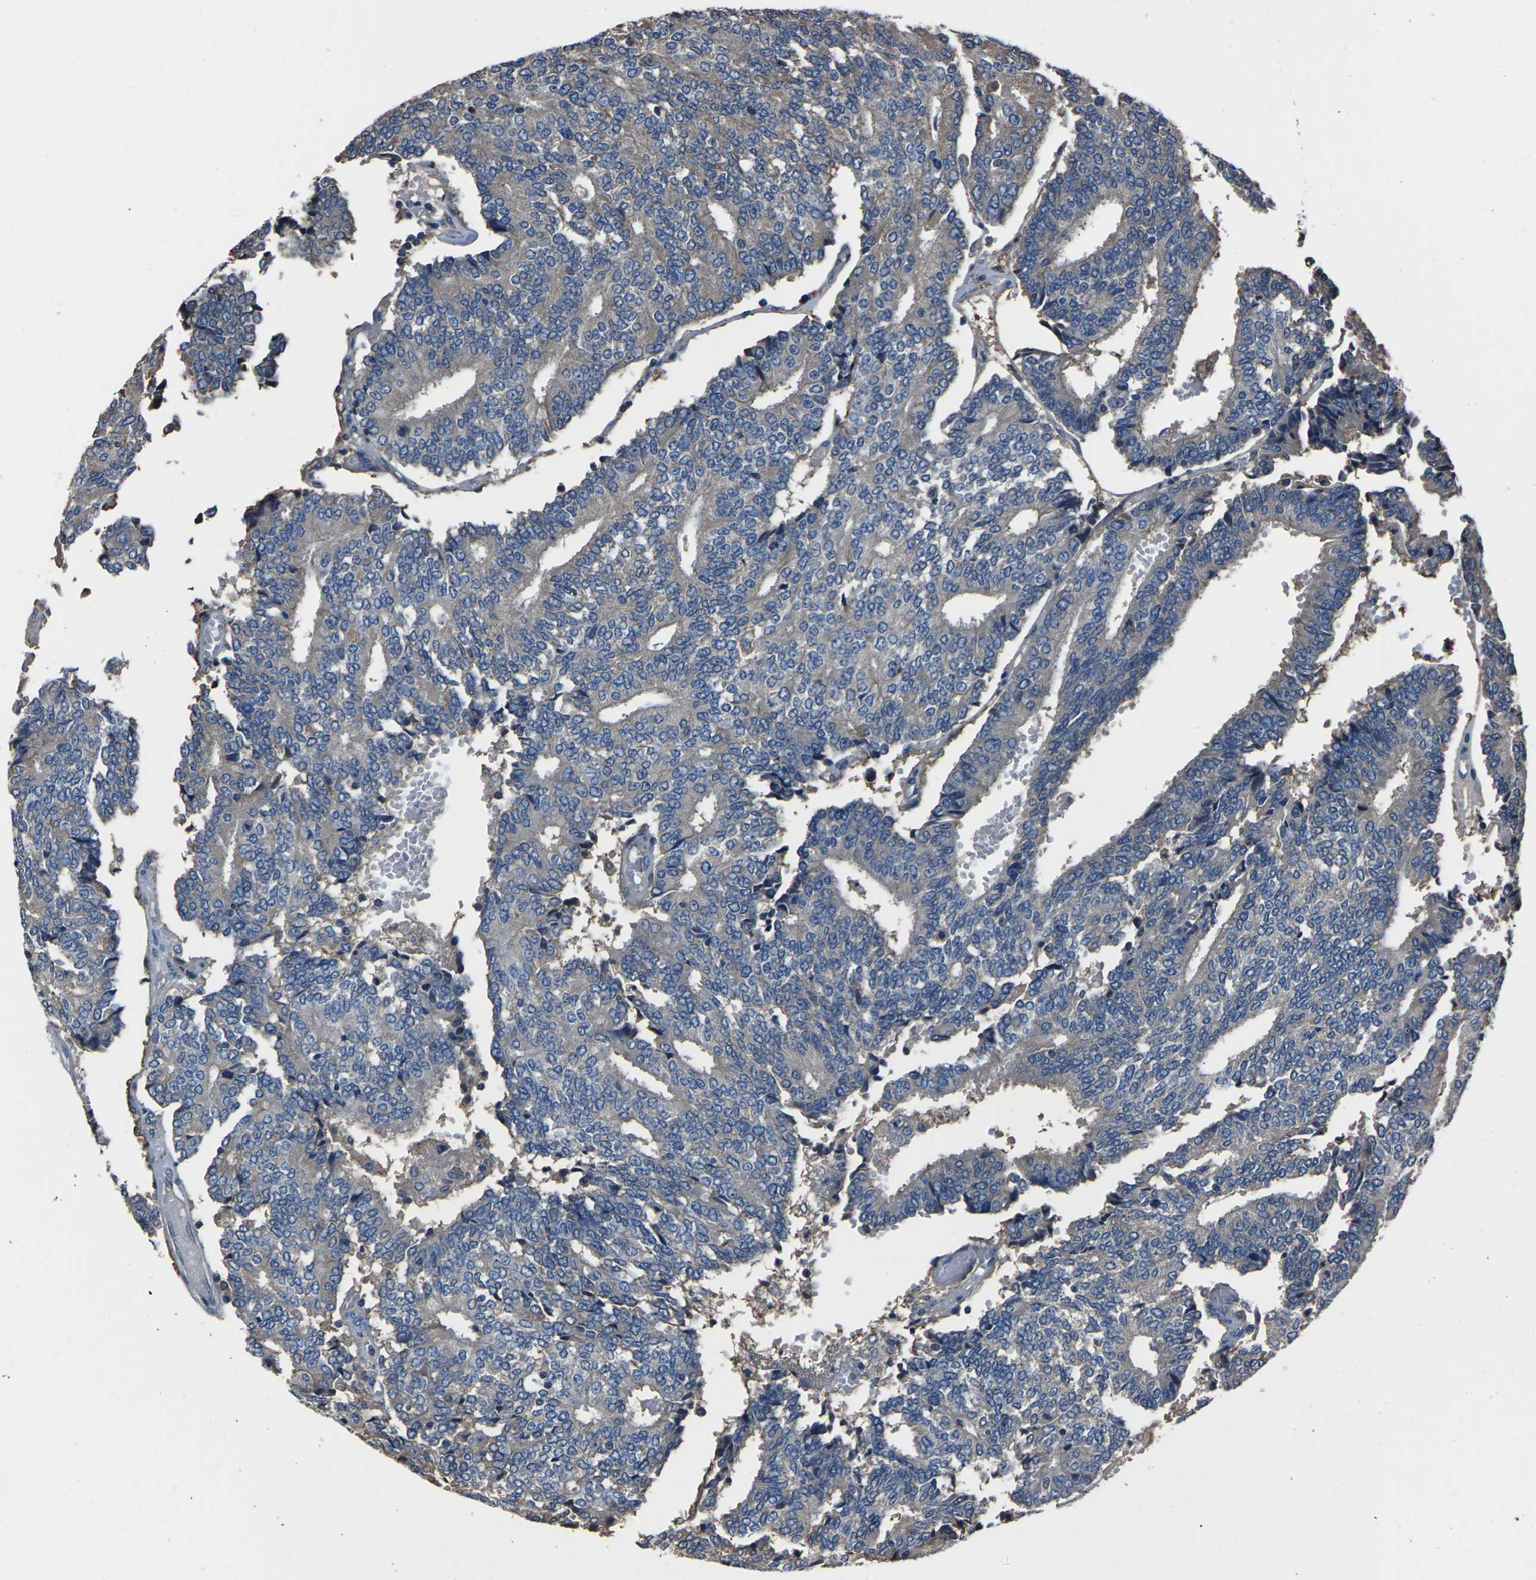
{"staining": {"intensity": "weak", "quantity": "<25%", "location": "cytoplasmic/membranous"}, "tissue": "prostate cancer", "cell_type": "Tumor cells", "image_type": "cancer", "snomed": [{"axis": "morphology", "description": "Adenocarcinoma, High grade"}, {"axis": "topography", "description": "Prostate"}], "caption": "A high-resolution histopathology image shows IHC staining of prostate cancer, which reveals no significant positivity in tumor cells.", "gene": "LEP", "patient": {"sex": "male", "age": 55}}